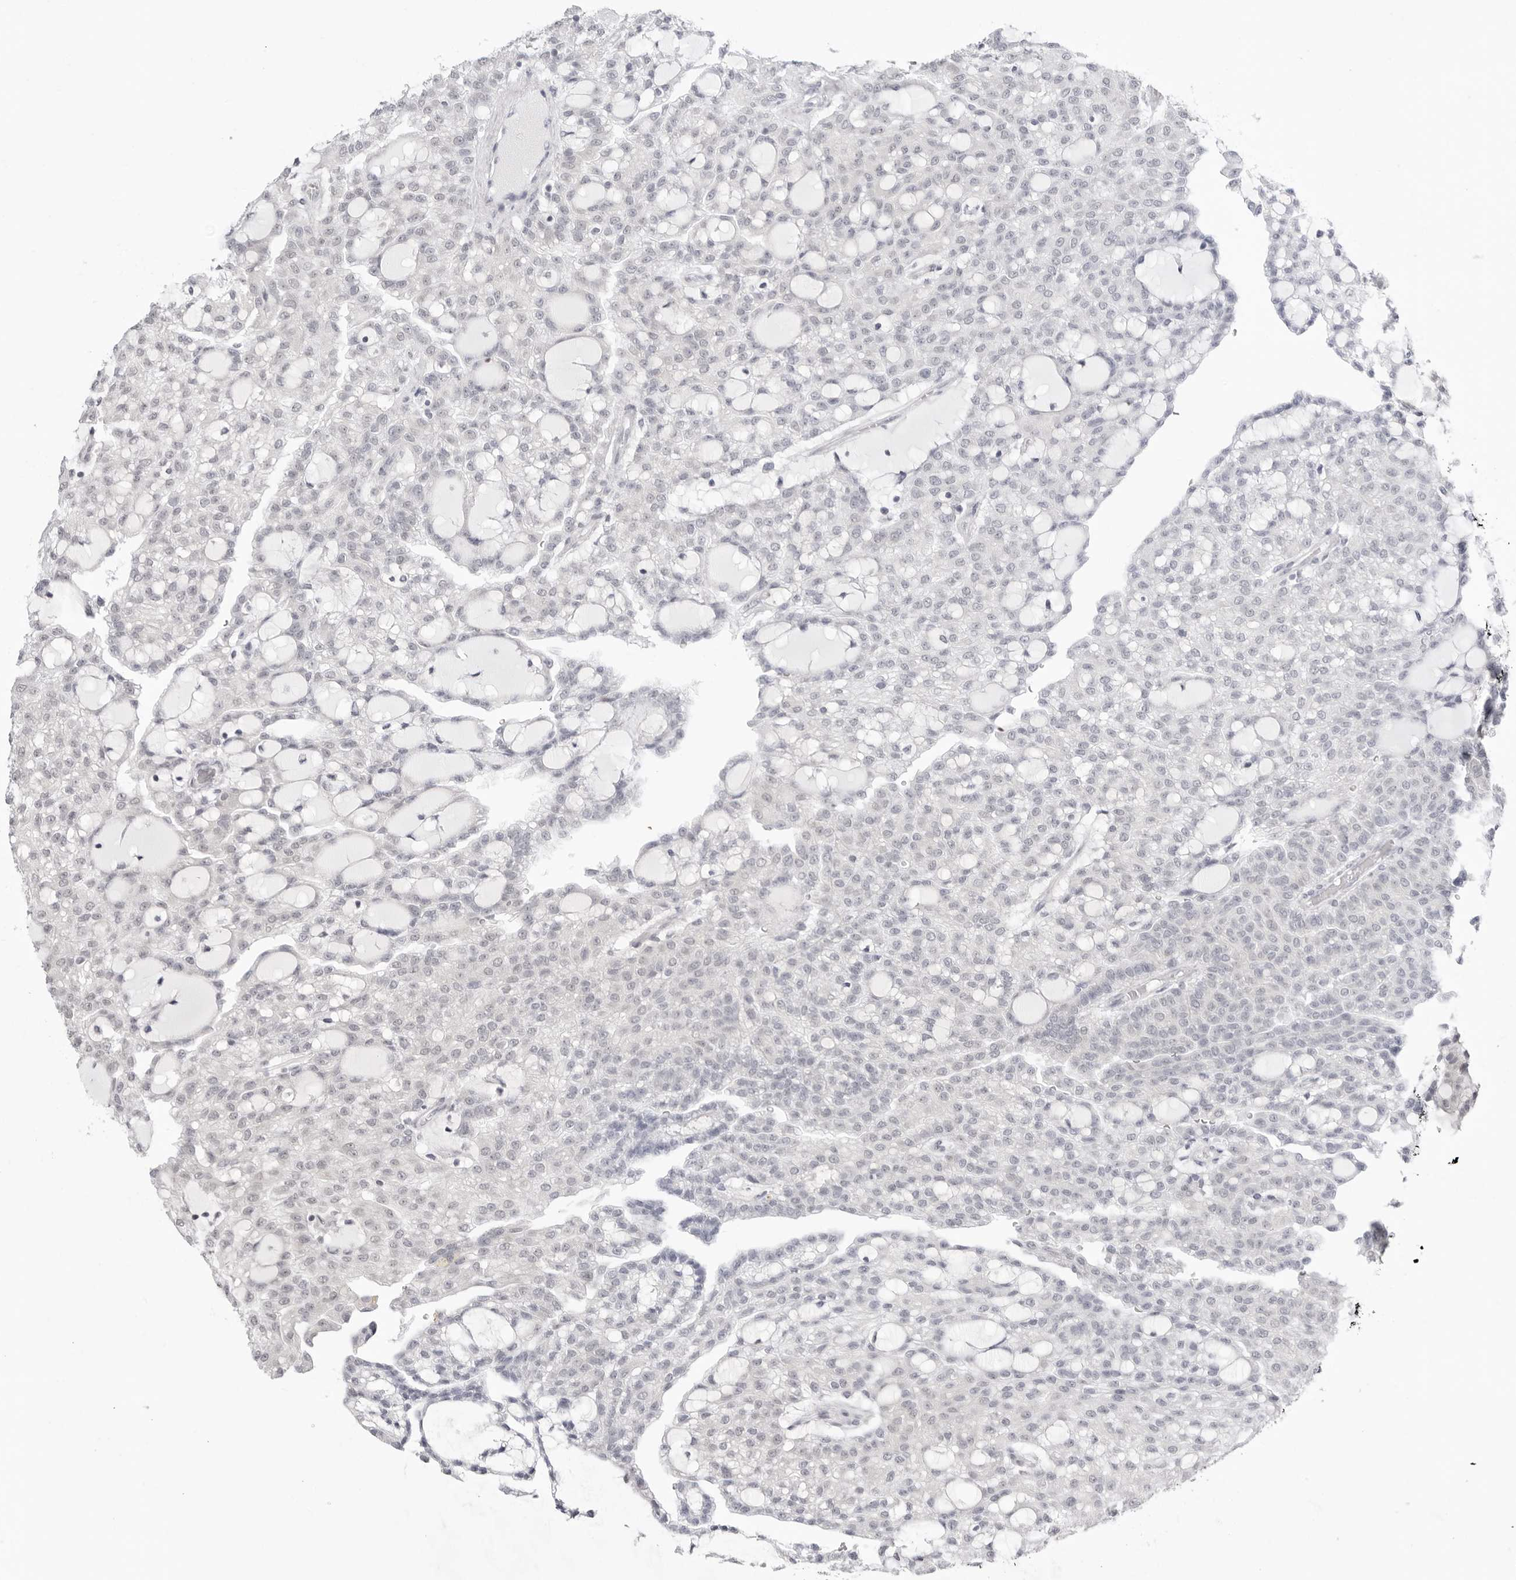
{"staining": {"intensity": "negative", "quantity": "none", "location": "none"}, "tissue": "renal cancer", "cell_type": "Tumor cells", "image_type": "cancer", "snomed": [{"axis": "morphology", "description": "Adenocarcinoma, NOS"}, {"axis": "topography", "description": "Kidney"}], "caption": "Protein analysis of adenocarcinoma (renal) shows no significant expression in tumor cells. The staining was performed using DAB (3,3'-diaminobenzidine) to visualize the protein expression in brown, while the nuclei were stained in blue with hematoxylin (Magnification: 20x).", "gene": "PPP2R5C", "patient": {"sex": "male", "age": 63}}